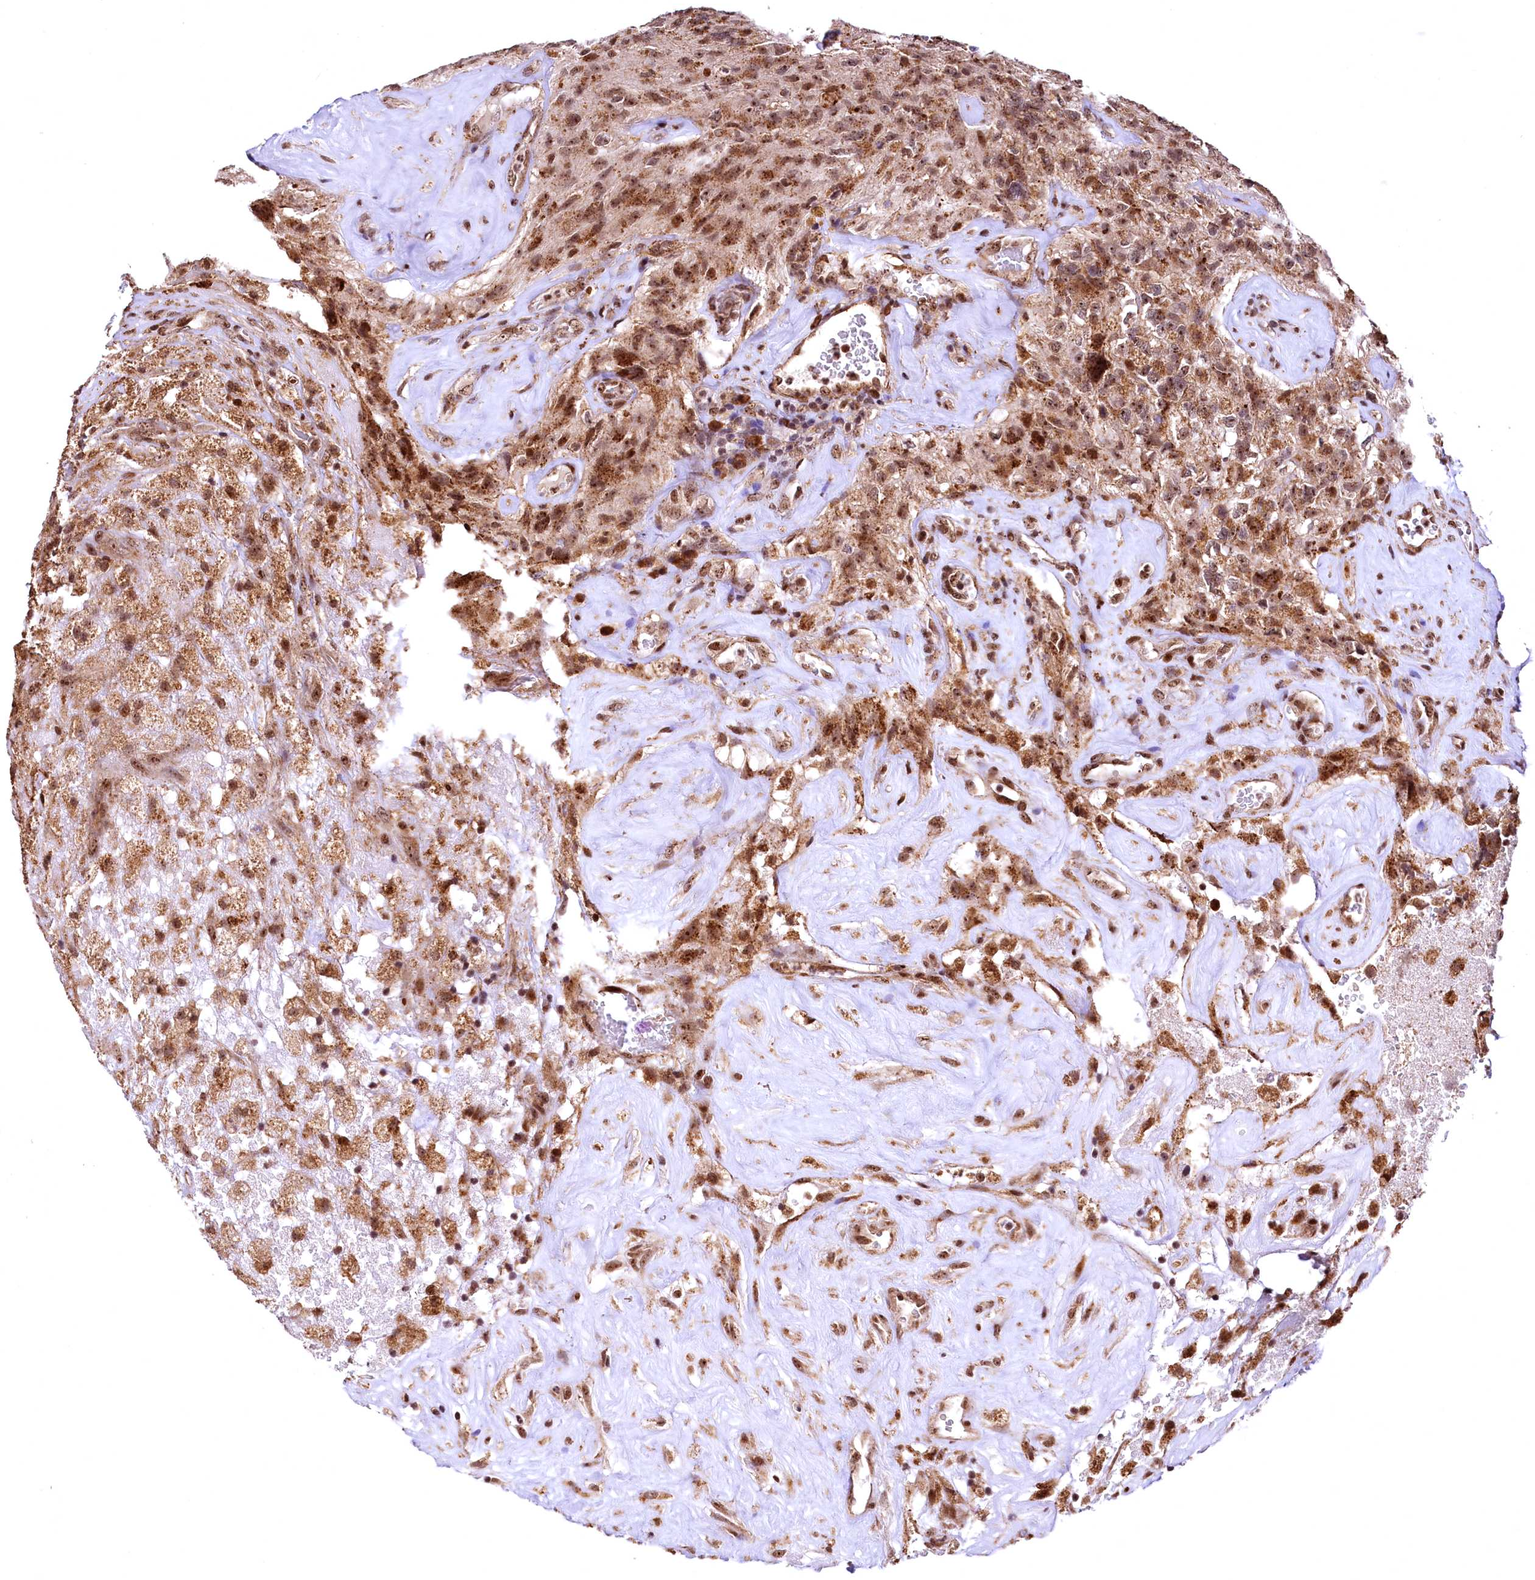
{"staining": {"intensity": "moderate", "quantity": ">75%", "location": "nuclear"}, "tissue": "glioma", "cell_type": "Tumor cells", "image_type": "cancer", "snomed": [{"axis": "morphology", "description": "Glioma, malignant, High grade"}, {"axis": "topography", "description": "Brain"}], "caption": "The image displays staining of high-grade glioma (malignant), revealing moderate nuclear protein positivity (brown color) within tumor cells.", "gene": "PDS5B", "patient": {"sex": "male", "age": 69}}